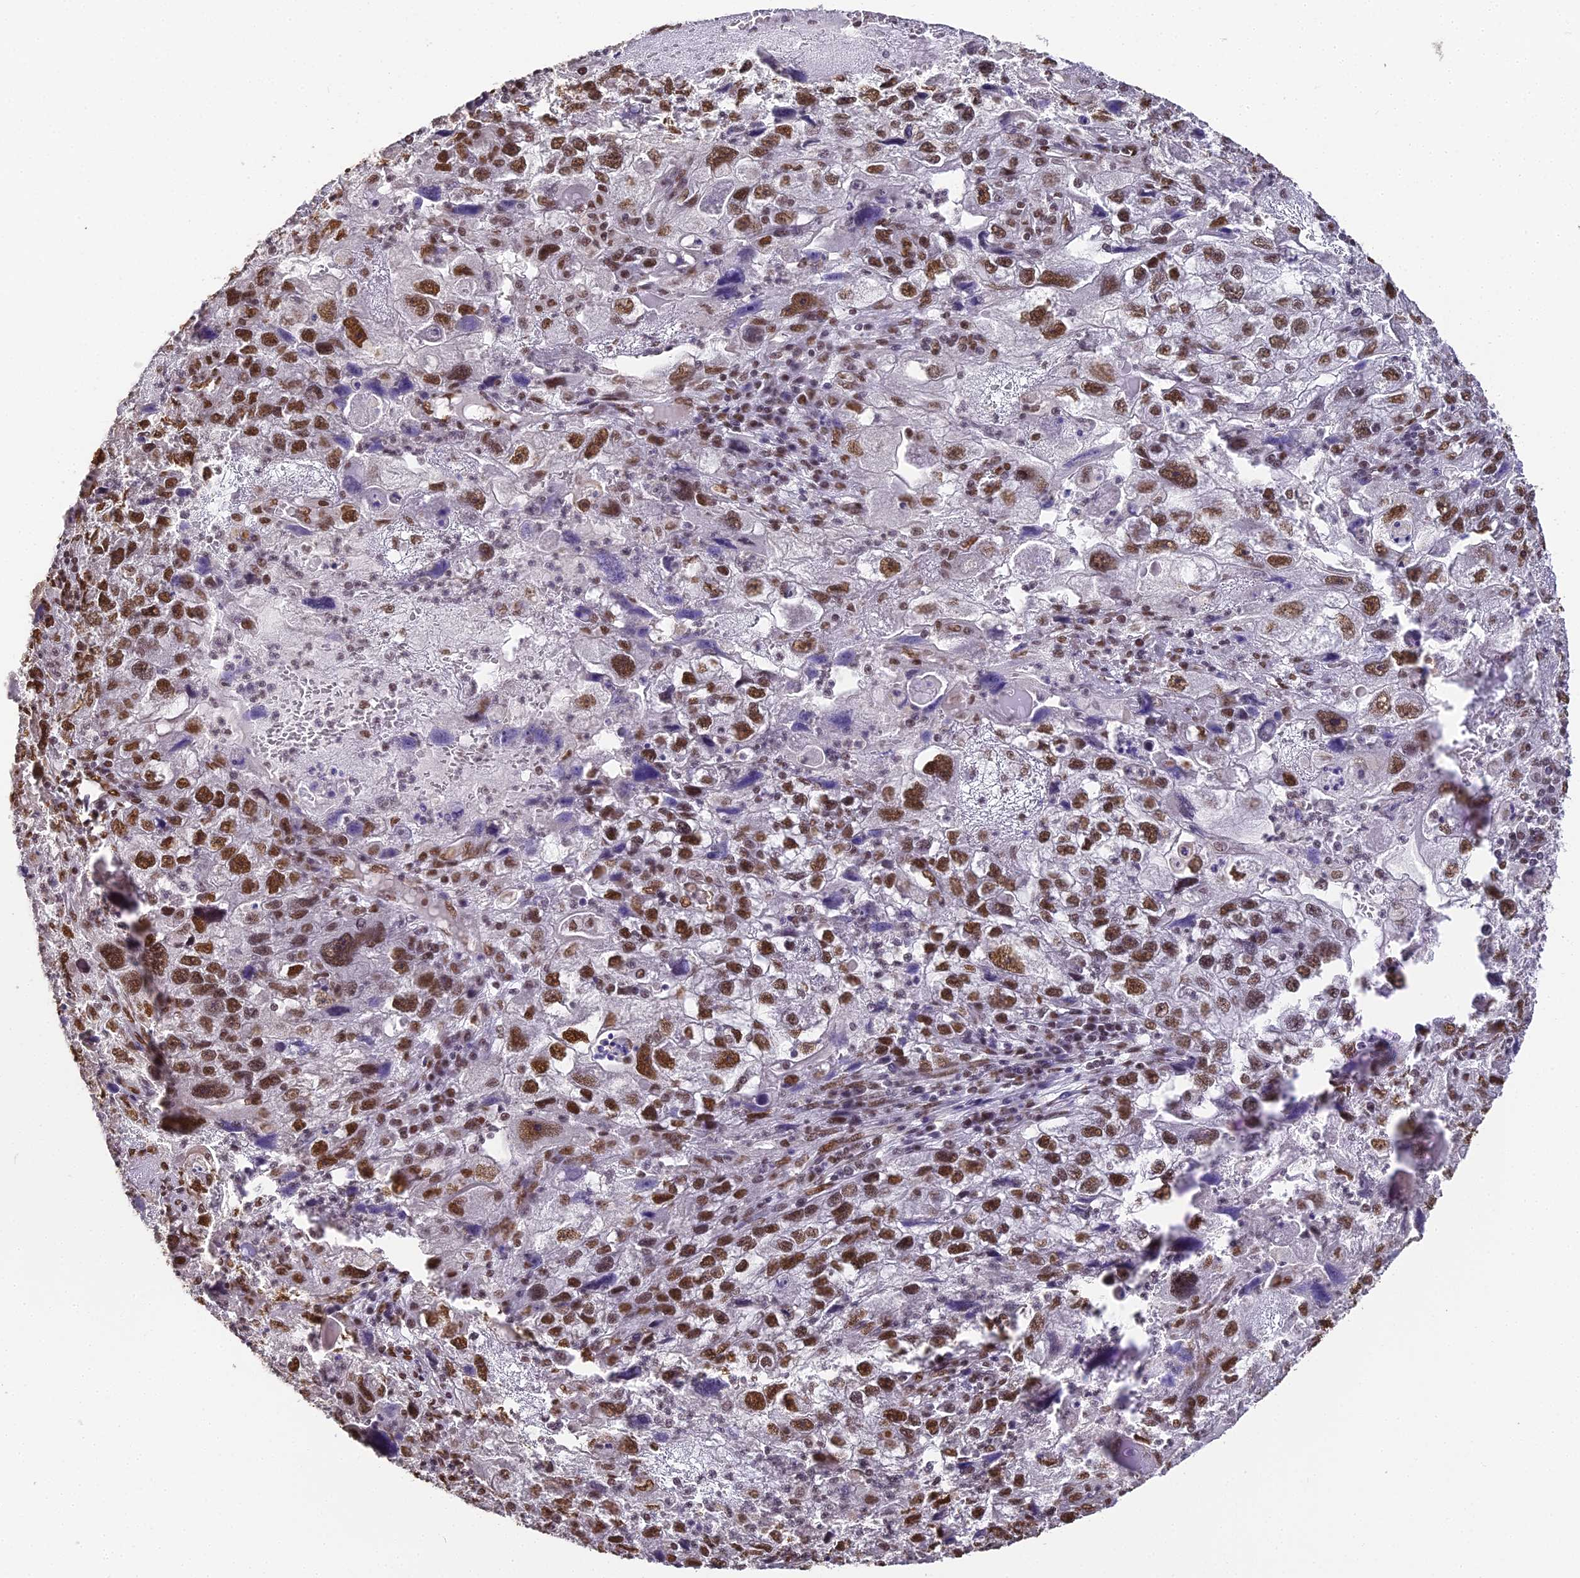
{"staining": {"intensity": "strong", "quantity": ">75%", "location": "nuclear"}, "tissue": "endometrial cancer", "cell_type": "Tumor cells", "image_type": "cancer", "snomed": [{"axis": "morphology", "description": "Adenocarcinoma, NOS"}, {"axis": "topography", "description": "Endometrium"}], "caption": "A brown stain shows strong nuclear staining of a protein in human endometrial cancer tumor cells. Nuclei are stained in blue.", "gene": "HNRNPA1", "patient": {"sex": "female", "age": 49}}